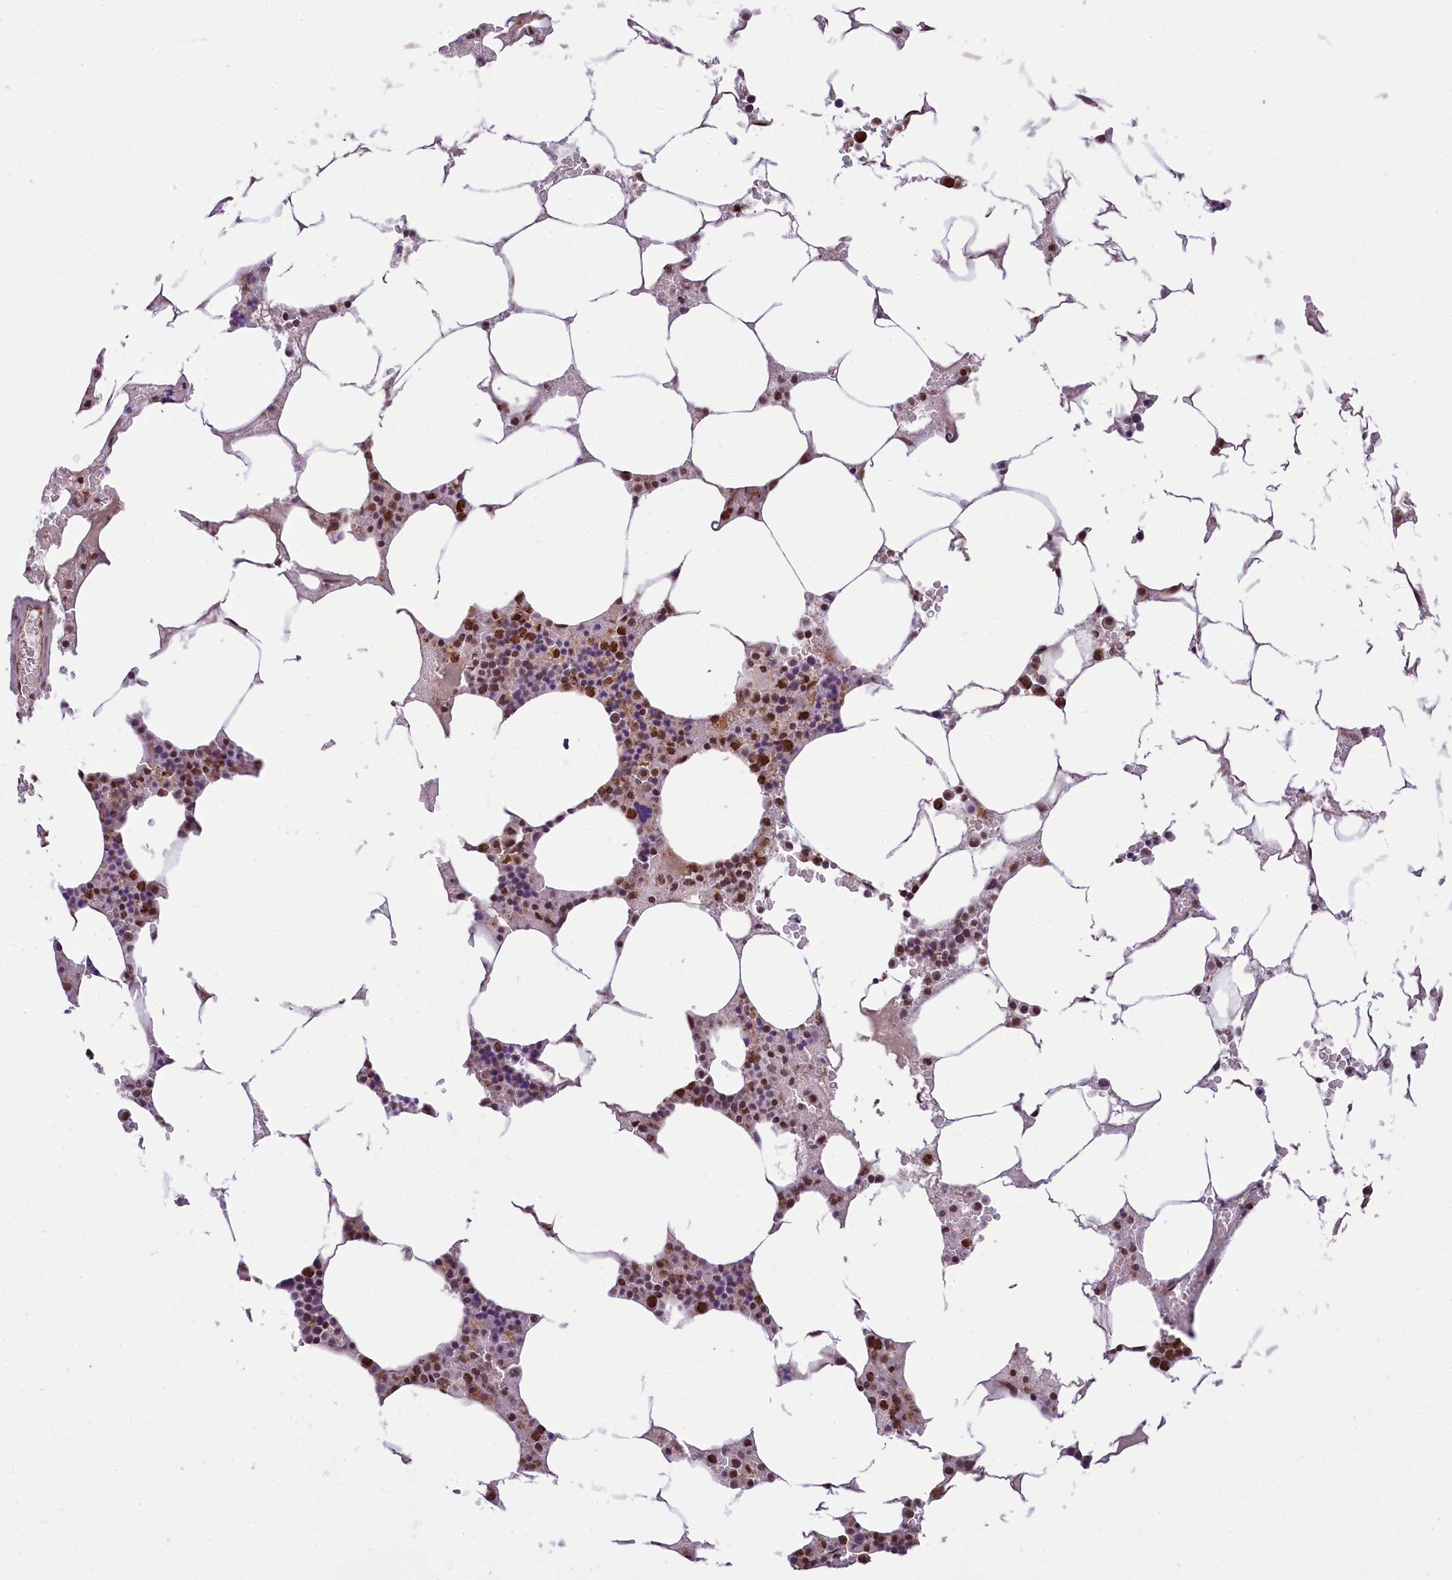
{"staining": {"intensity": "strong", "quantity": "25%-75%", "location": "cytoplasmic/membranous"}, "tissue": "bone marrow", "cell_type": "Hematopoietic cells", "image_type": "normal", "snomed": [{"axis": "morphology", "description": "Normal tissue, NOS"}, {"axis": "topography", "description": "Bone marrow"}], "caption": "A high amount of strong cytoplasmic/membranous staining is present in about 25%-75% of hematopoietic cells in normal bone marrow.", "gene": "PAF1", "patient": {"sex": "male", "age": 70}}